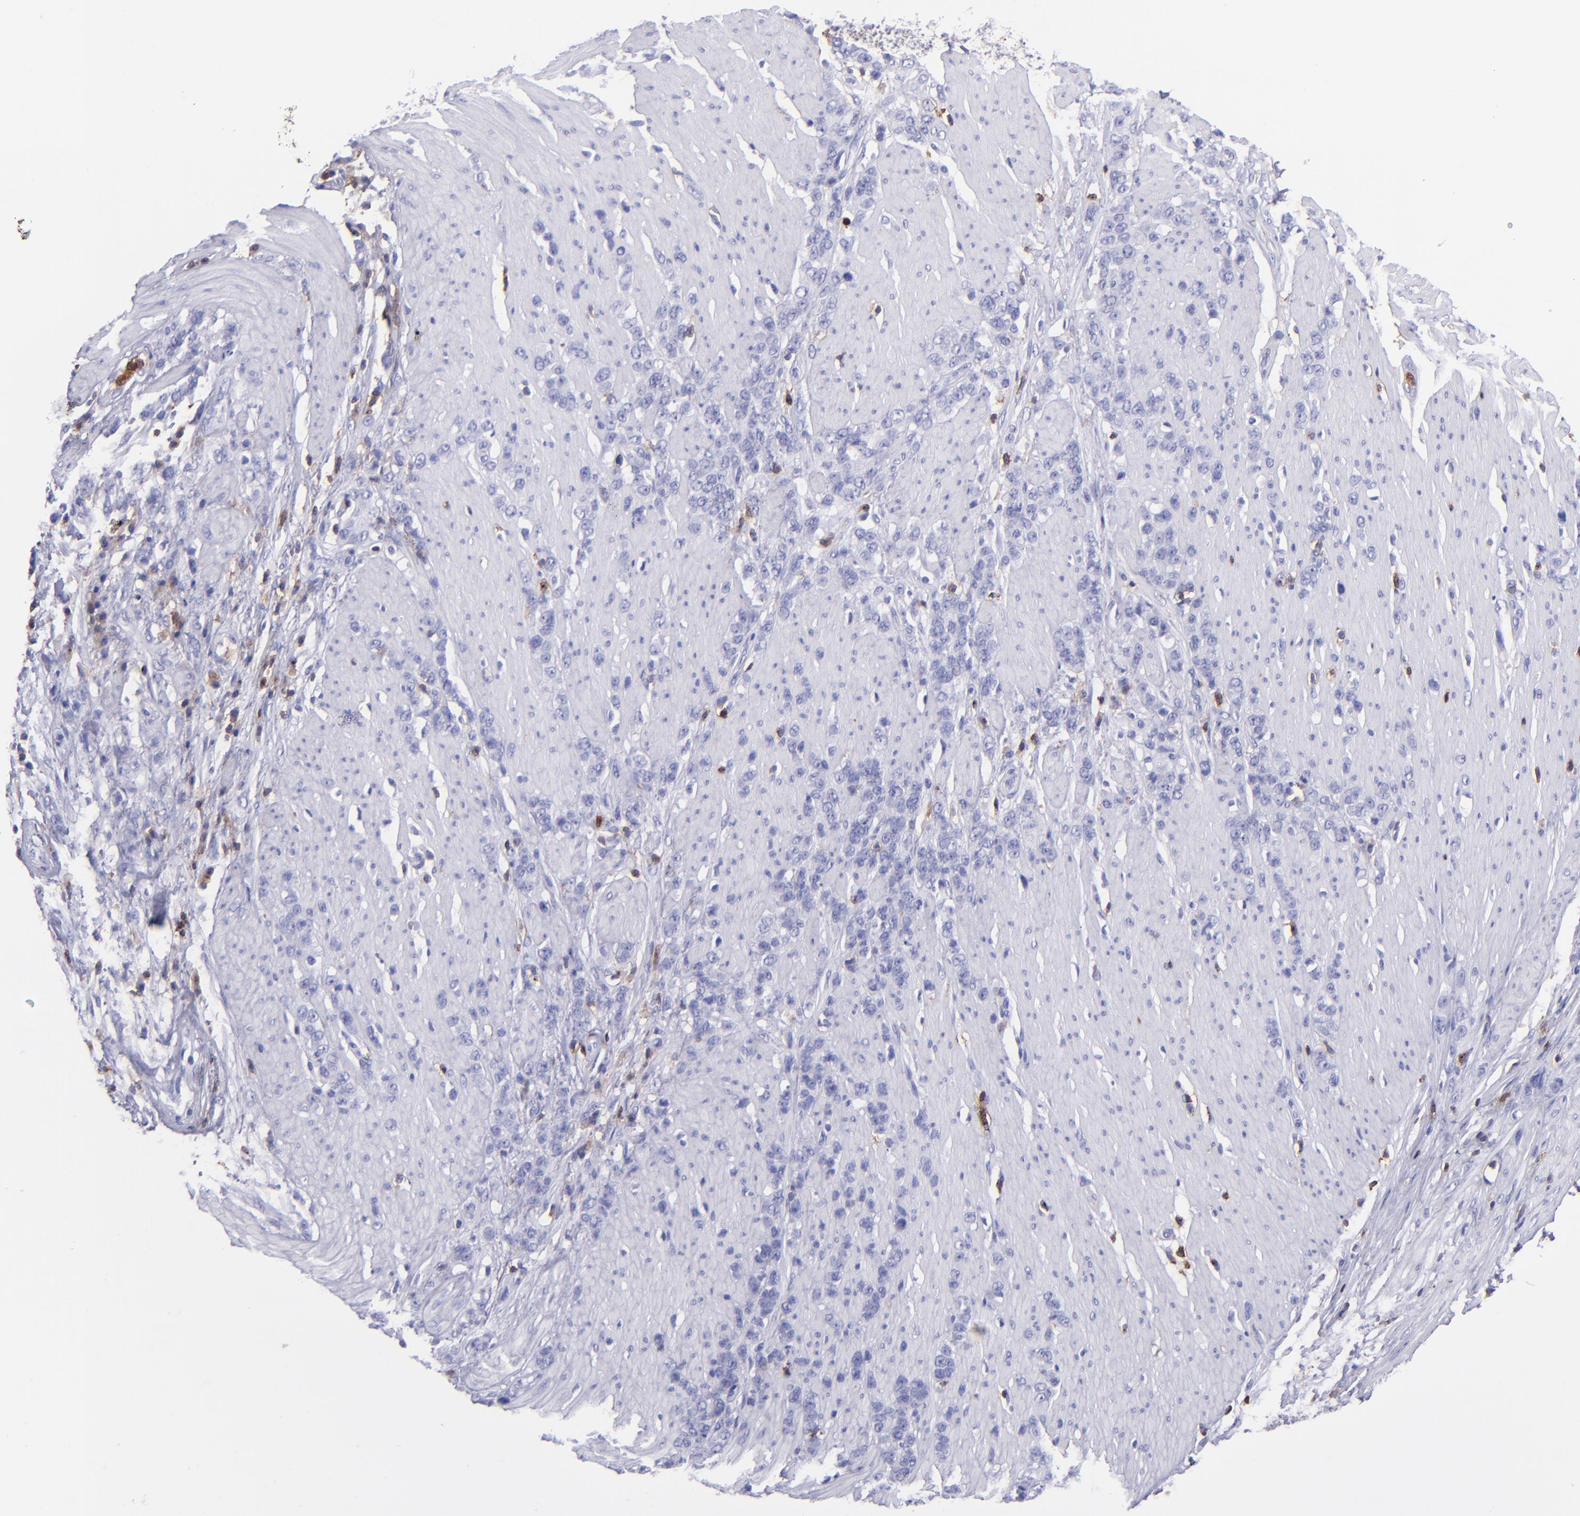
{"staining": {"intensity": "negative", "quantity": "none", "location": "none"}, "tissue": "stomach cancer", "cell_type": "Tumor cells", "image_type": "cancer", "snomed": [{"axis": "morphology", "description": "Adenocarcinoma, NOS"}, {"axis": "topography", "description": "Stomach, lower"}], "caption": "A high-resolution histopathology image shows IHC staining of stomach cancer (adenocarcinoma), which reveals no significant expression in tumor cells. (DAB immunohistochemistry (IHC) with hematoxylin counter stain).", "gene": "ICAM3", "patient": {"sex": "male", "age": 88}}